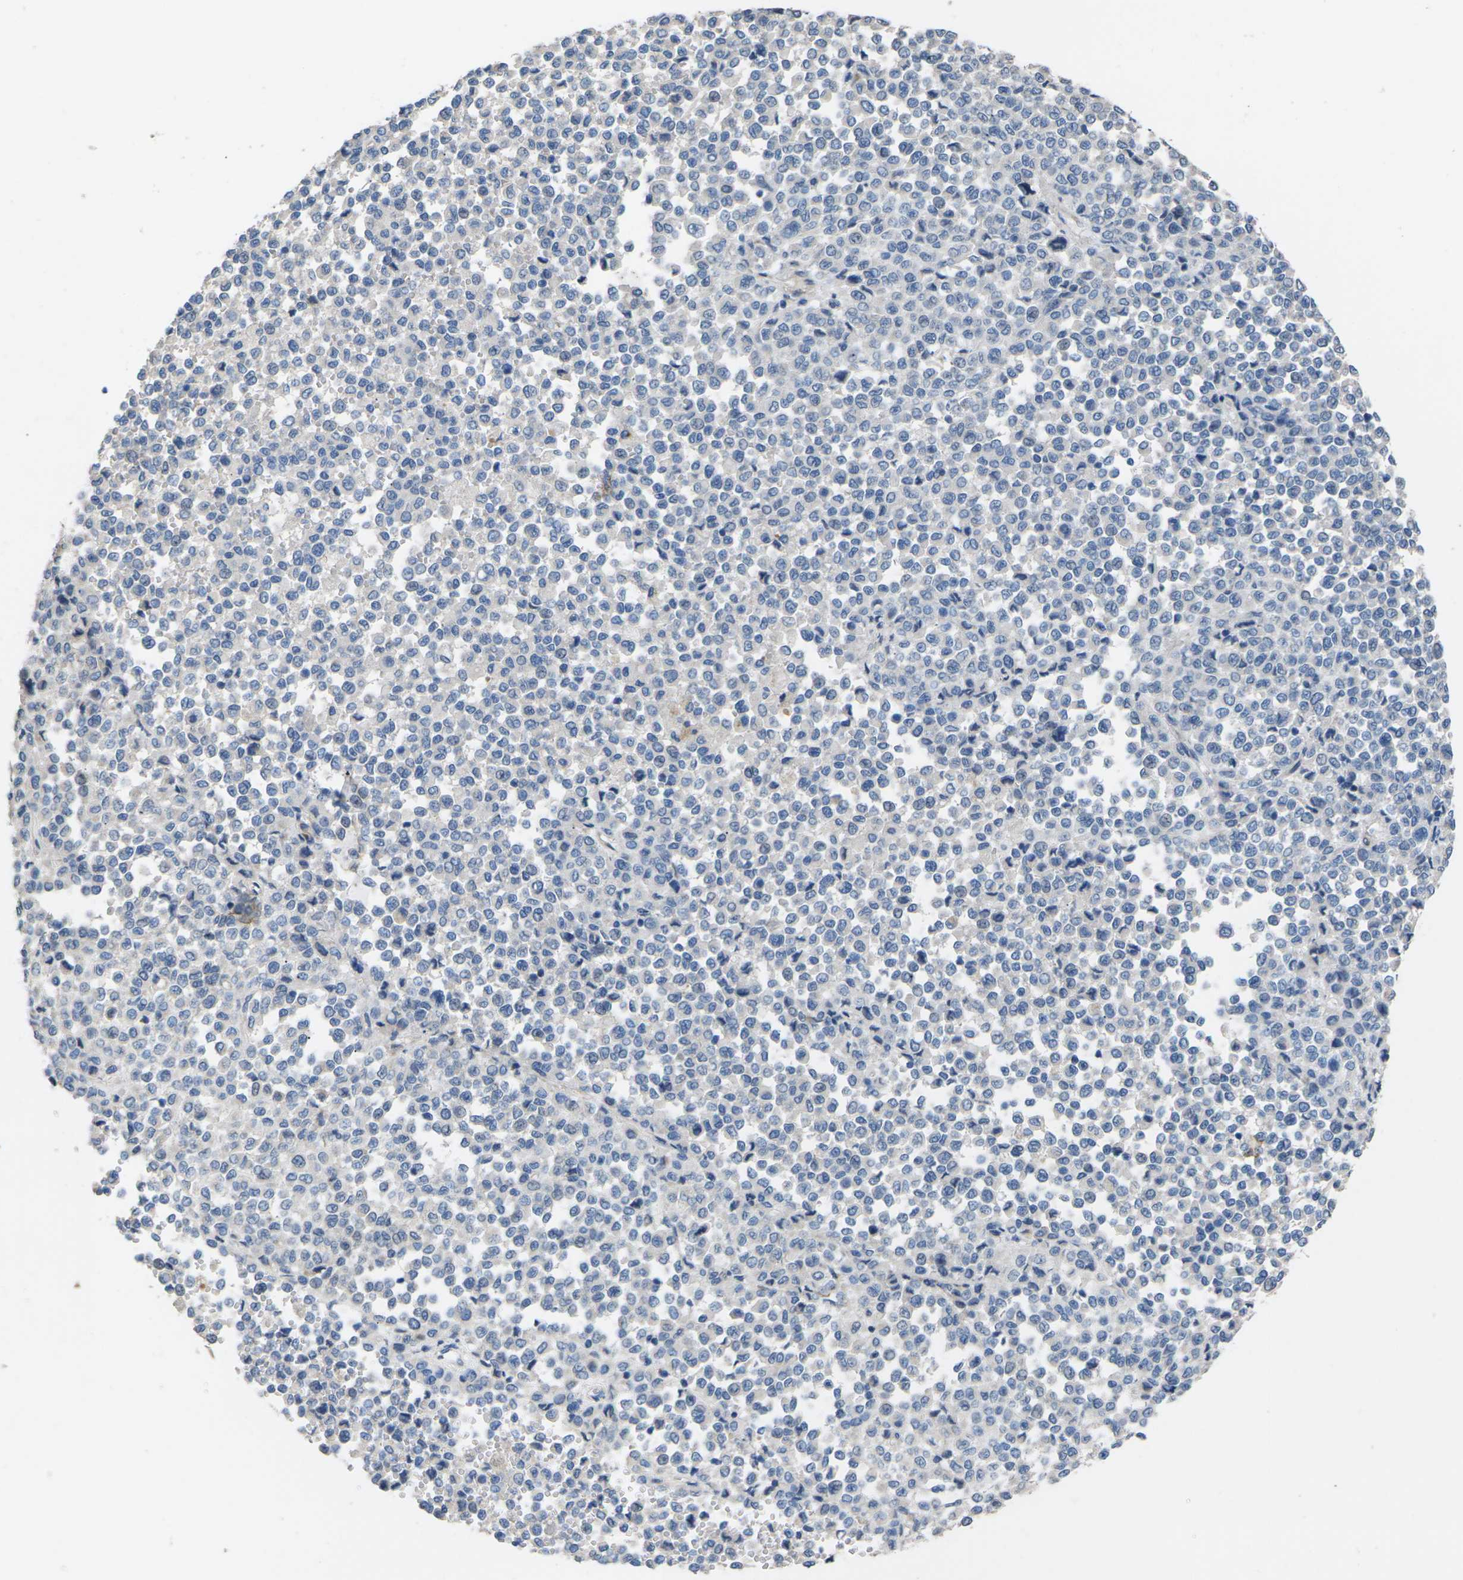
{"staining": {"intensity": "negative", "quantity": "none", "location": "none"}, "tissue": "melanoma", "cell_type": "Tumor cells", "image_type": "cancer", "snomed": [{"axis": "morphology", "description": "Malignant melanoma, Metastatic site"}, {"axis": "topography", "description": "Pancreas"}], "caption": "IHC of melanoma reveals no staining in tumor cells.", "gene": "KLHDC8B", "patient": {"sex": "female", "age": 30}}